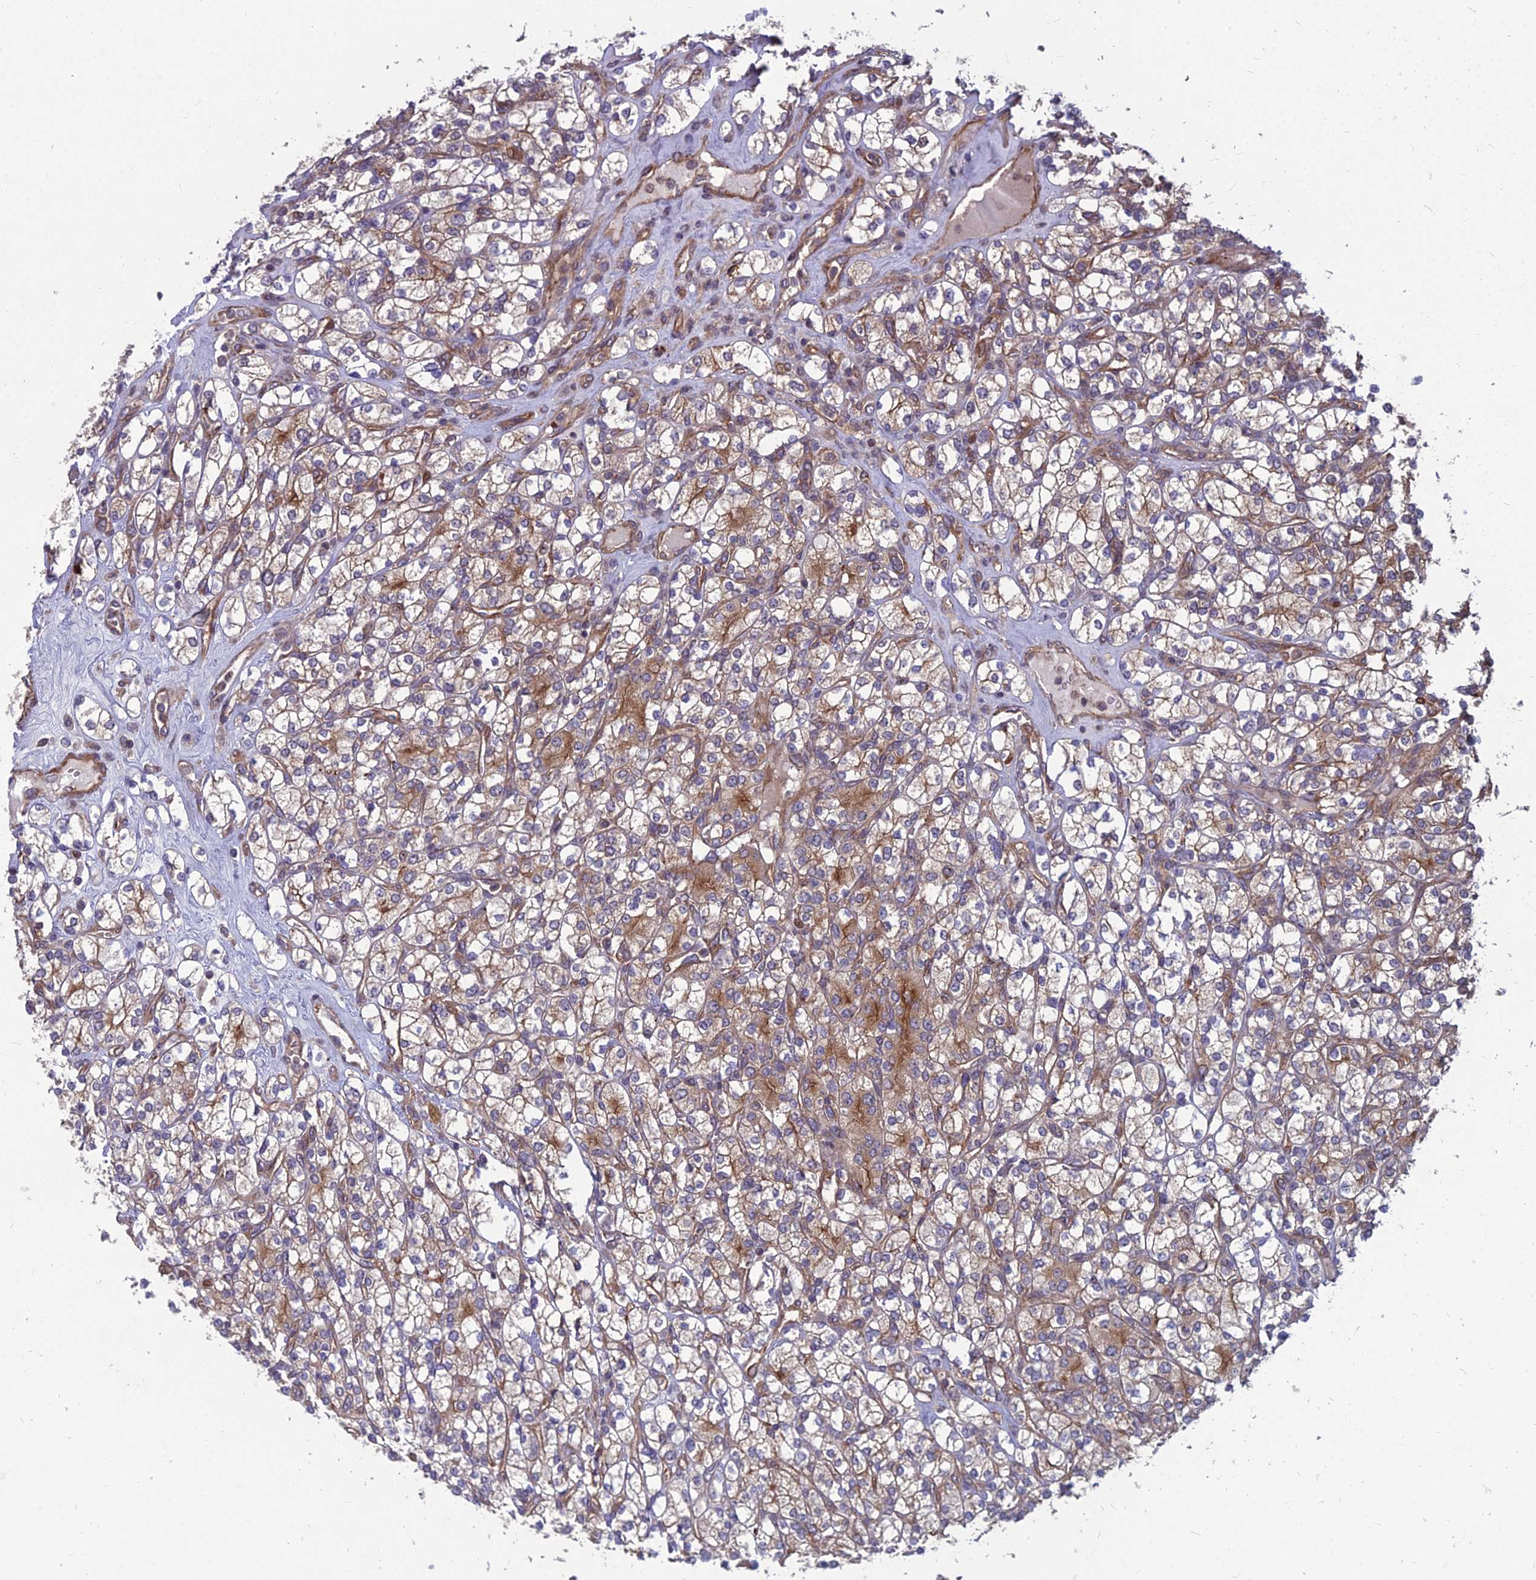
{"staining": {"intensity": "moderate", "quantity": "25%-75%", "location": "cytoplasmic/membranous"}, "tissue": "renal cancer", "cell_type": "Tumor cells", "image_type": "cancer", "snomed": [{"axis": "morphology", "description": "Adenocarcinoma, NOS"}, {"axis": "topography", "description": "Kidney"}], "caption": "Renal cancer stained for a protein displays moderate cytoplasmic/membranous positivity in tumor cells. The staining was performed using DAB (3,3'-diaminobenzidine), with brown indicating positive protein expression. Nuclei are stained blue with hematoxylin.", "gene": "MFSD8", "patient": {"sex": "male", "age": 77}}